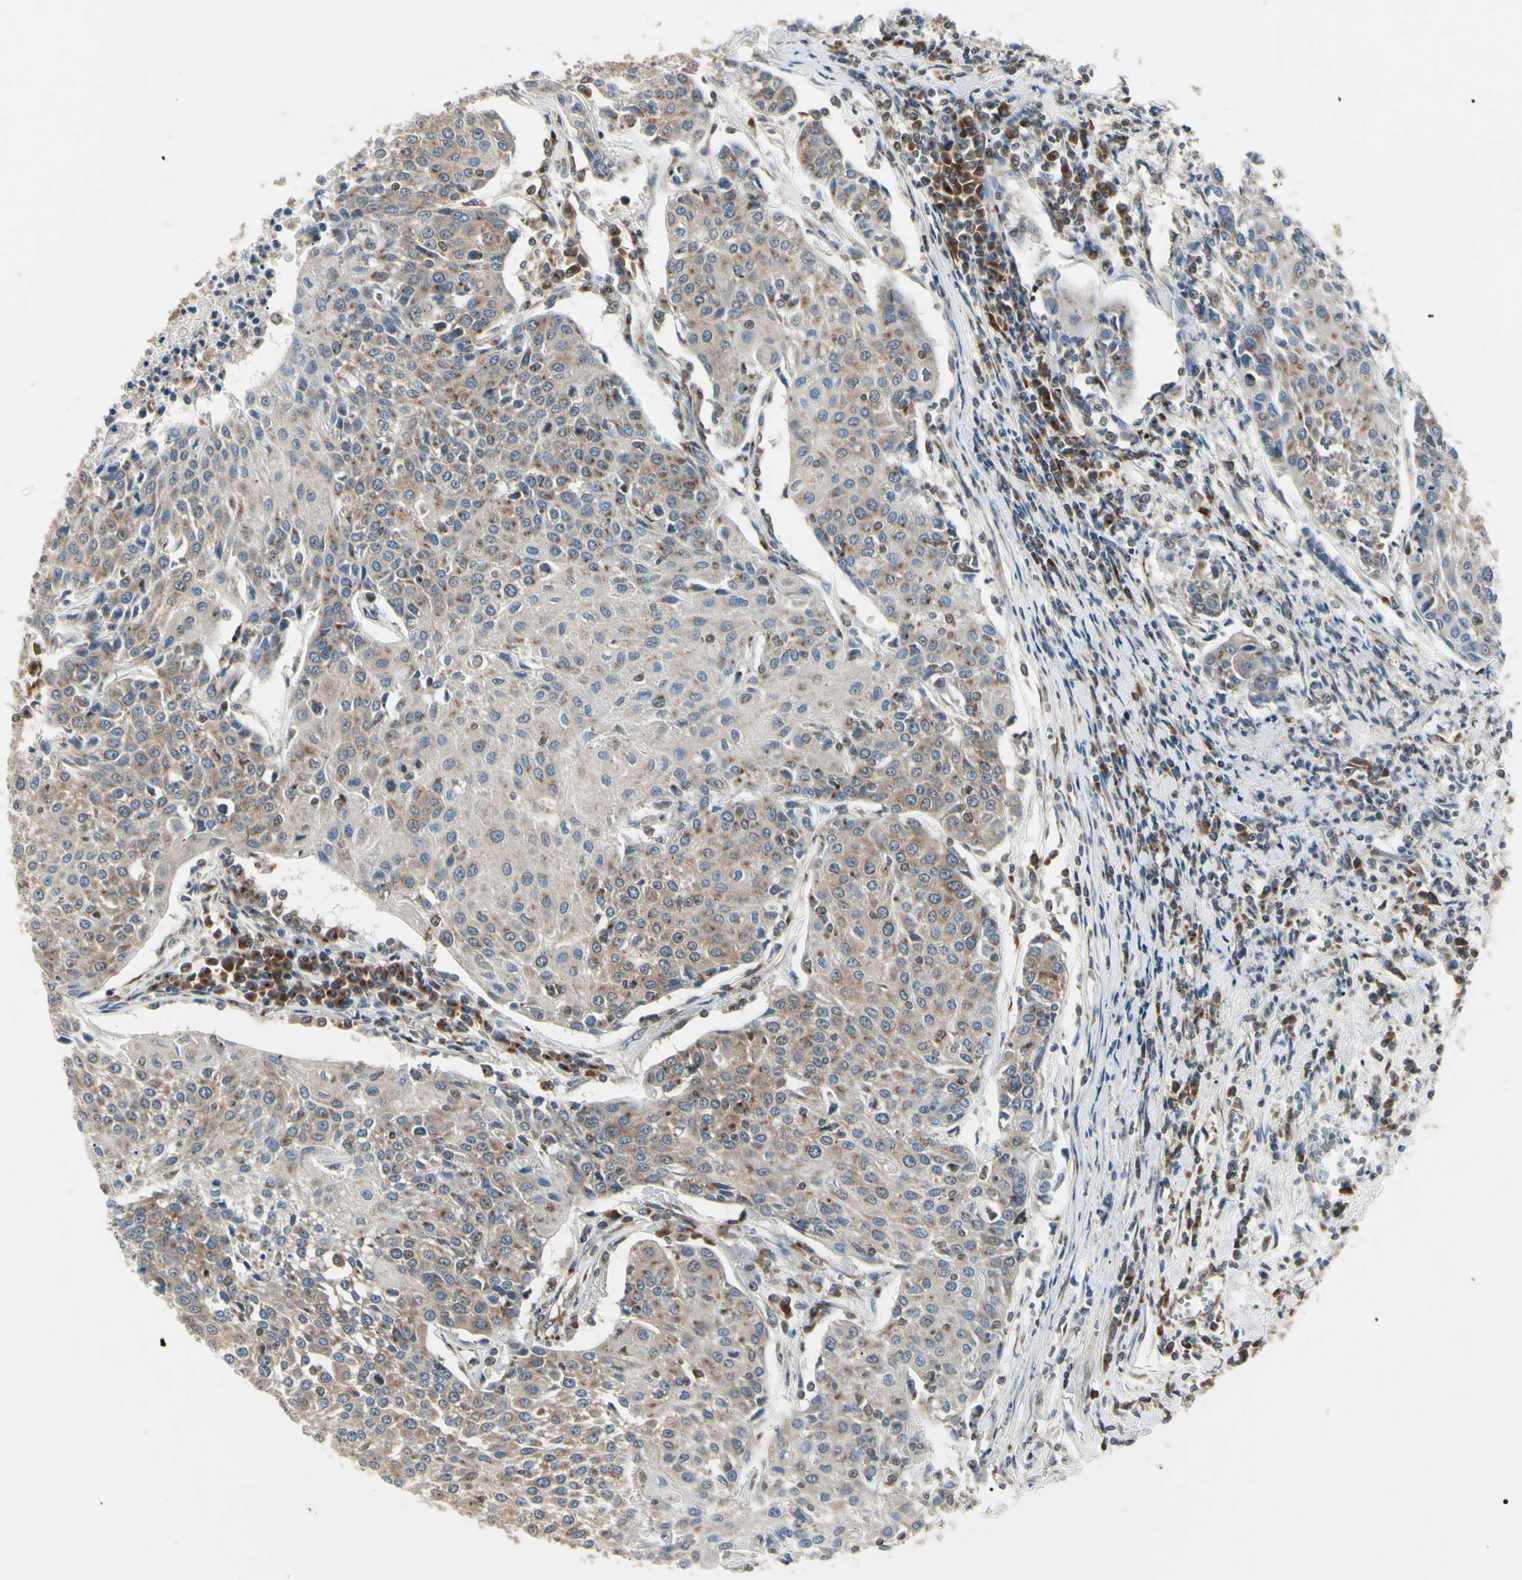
{"staining": {"intensity": "moderate", "quantity": "25%-75%", "location": "cytoplasmic/membranous"}, "tissue": "urothelial cancer", "cell_type": "Tumor cells", "image_type": "cancer", "snomed": [{"axis": "morphology", "description": "Urothelial carcinoma, High grade"}, {"axis": "topography", "description": "Urinary bladder"}], "caption": "Protein staining displays moderate cytoplasmic/membranous positivity in approximately 25%-75% of tumor cells in urothelial cancer.", "gene": "MAPRE1", "patient": {"sex": "female", "age": 85}}